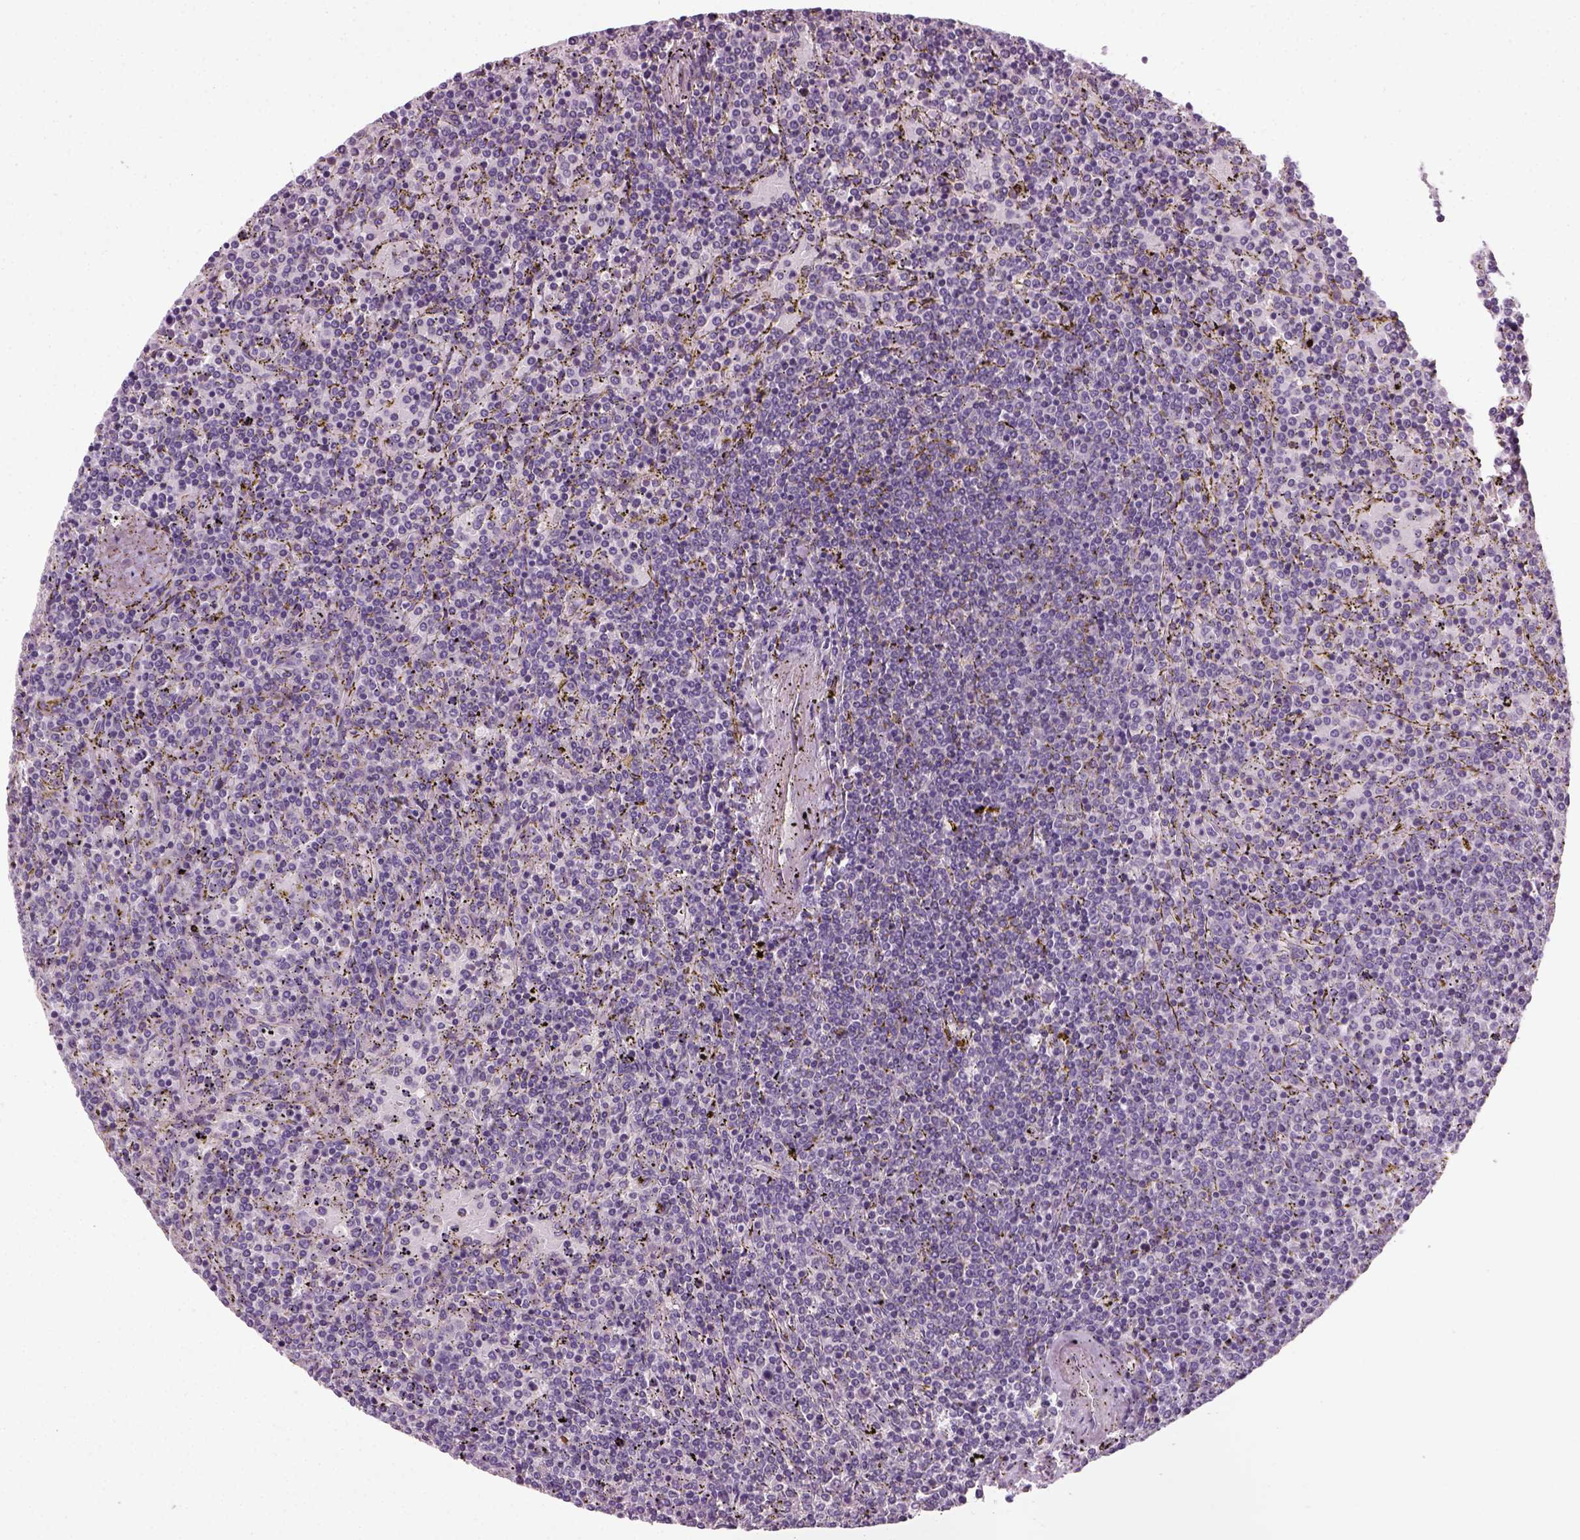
{"staining": {"intensity": "negative", "quantity": "none", "location": "none"}, "tissue": "lymphoma", "cell_type": "Tumor cells", "image_type": "cancer", "snomed": [{"axis": "morphology", "description": "Malignant lymphoma, non-Hodgkin's type, Low grade"}, {"axis": "topography", "description": "Spleen"}], "caption": "The immunohistochemistry (IHC) image has no significant staining in tumor cells of lymphoma tissue.", "gene": "ELOVL3", "patient": {"sex": "female", "age": 77}}